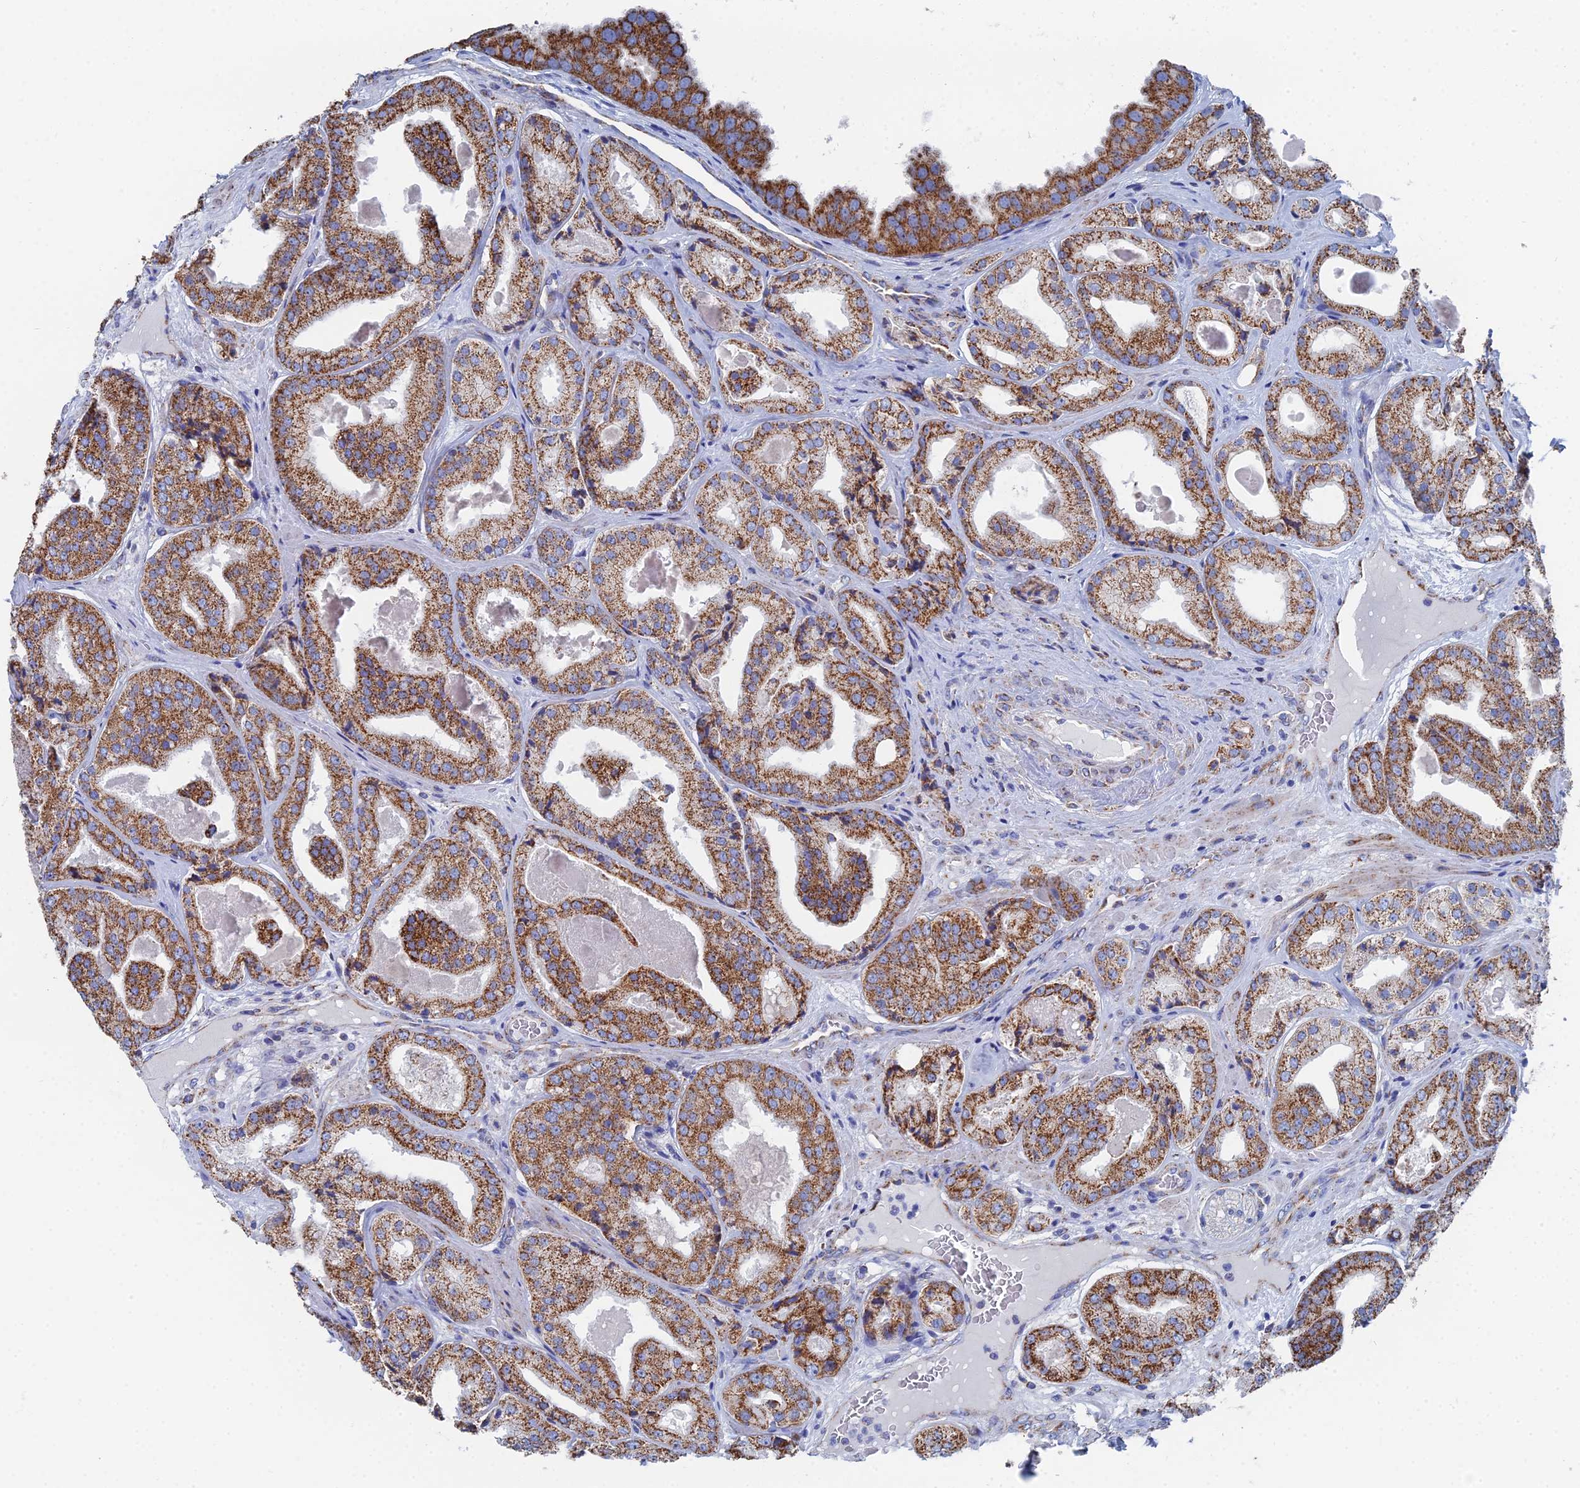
{"staining": {"intensity": "strong", "quantity": ">75%", "location": "cytoplasmic/membranous"}, "tissue": "prostate cancer", "cell_type": "Tumor cells", "image_type": "cancer", "snomed": [{"axis": "morphology", "description": "Adenocarcinoma, High grade"}, {"axis": "topography", "description": "Prostate"}], "caption": "High-grade adenocarcinoma (prostate) was stained to show a protein in brown. There is high levels of strong cytoplasmic/membranous staining in approximately >75% of tumor cells. The protein of interest is stained brown, and the nuclei are stained in blue (DAB (3,3'-diaminobenzidine) IHC with brightfield microscopy, high magnification).", "gene": "IFT80", "patient": {"sex": "male", "age": 63}}